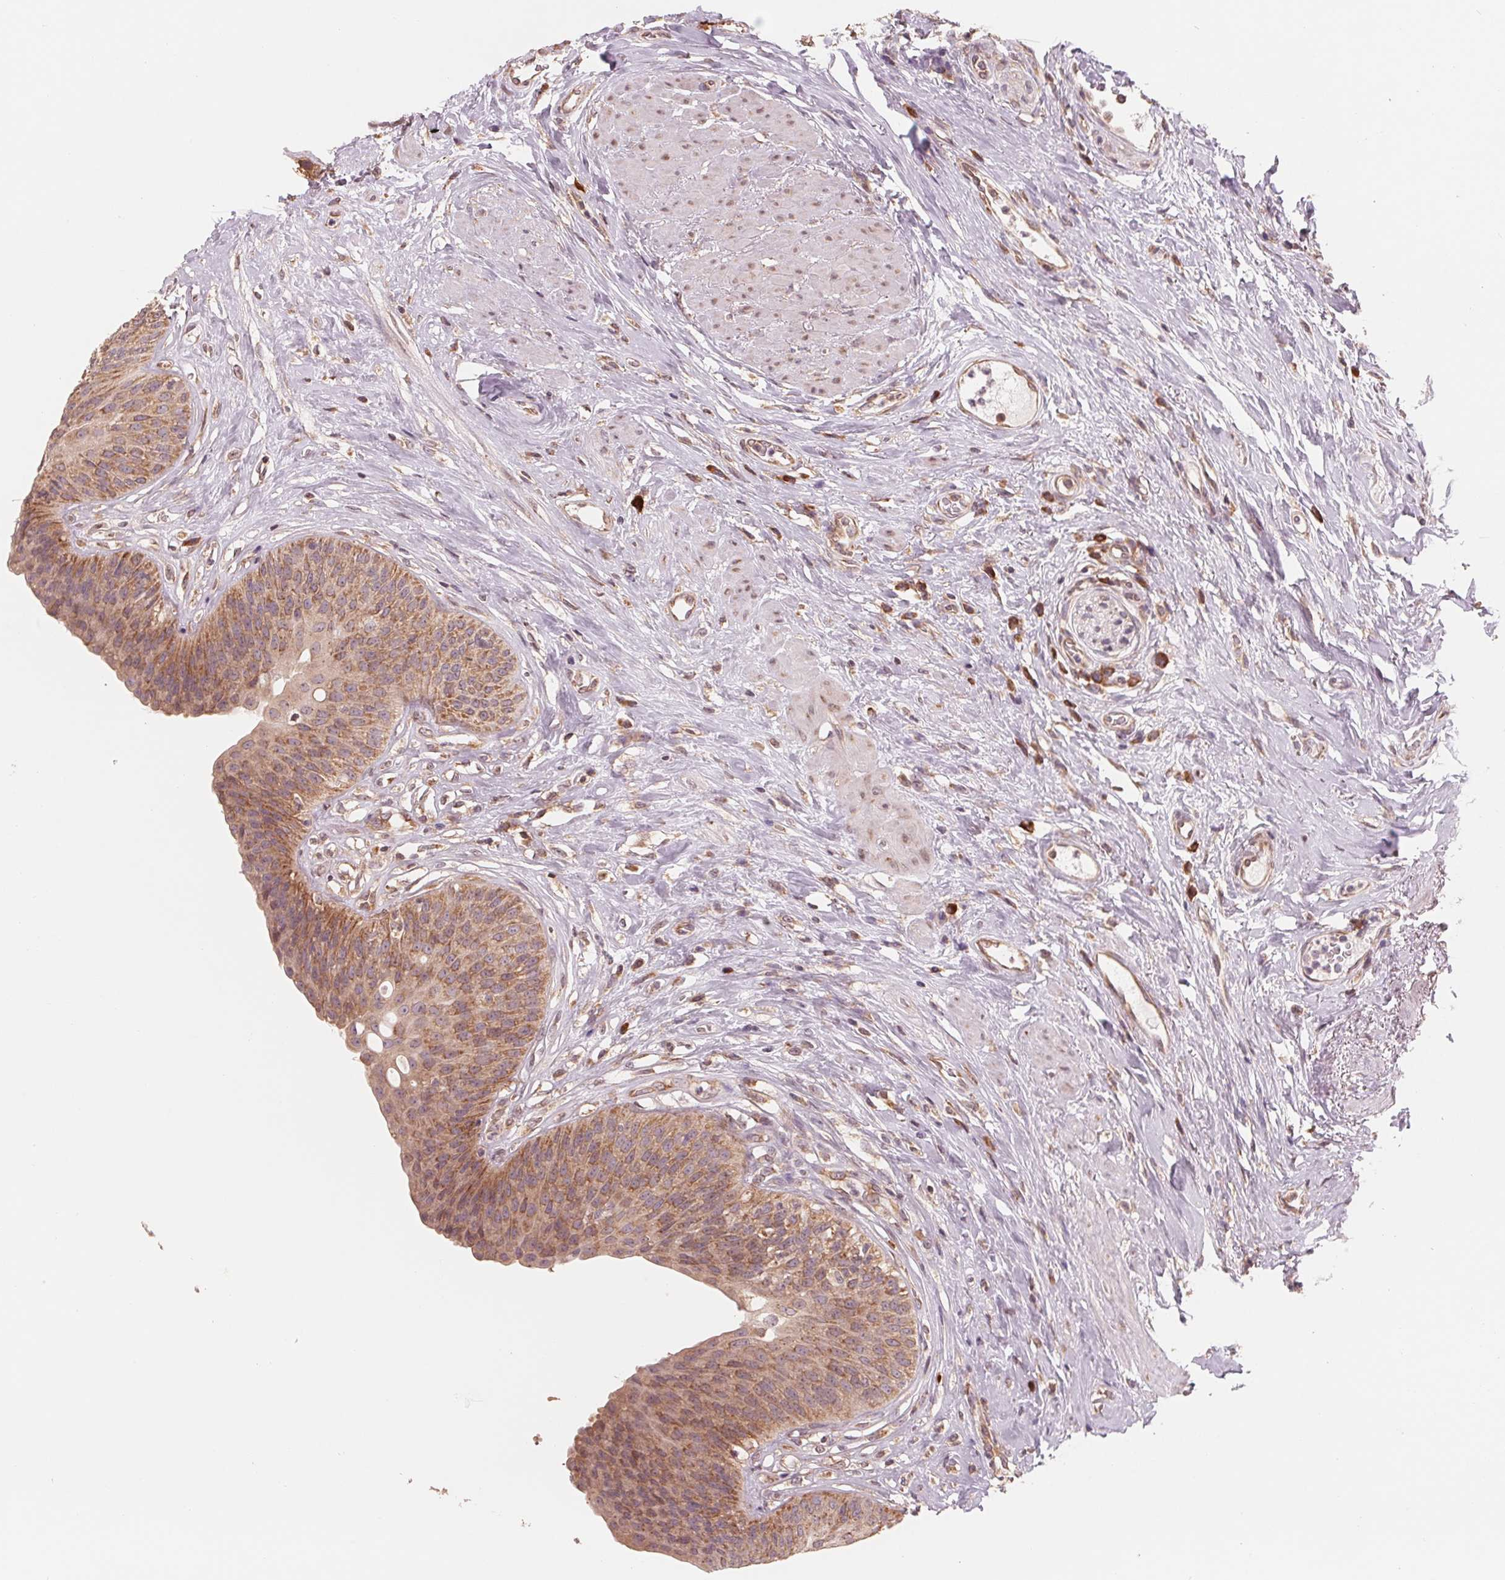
{"staining": {"intensity": "moderate", "quantity": ">75%", "location": "cytoplasmic/membranous"}, "tissue": "urinary bladder", "cell_type": "Urothelial cells", "image_type": "normal", "snomed": [{"axis": "morphology", "description": "Normal tissue, NOS"}, {"axis": "topography", "description": "Urinary bladder"}], "caption": "Immunohistochemistry (IHC) image of normal urinary bladder: human urinary bladder stained using IHC demonstrates medium levels of moderate protein expression localized specifically in the cytoplasmic/membranous of urothelial cells, appearing as a cytoplasmic/membranous brown color.", "gene": "GIGYF2", "patient": {"sex": "female", "age": 56}}